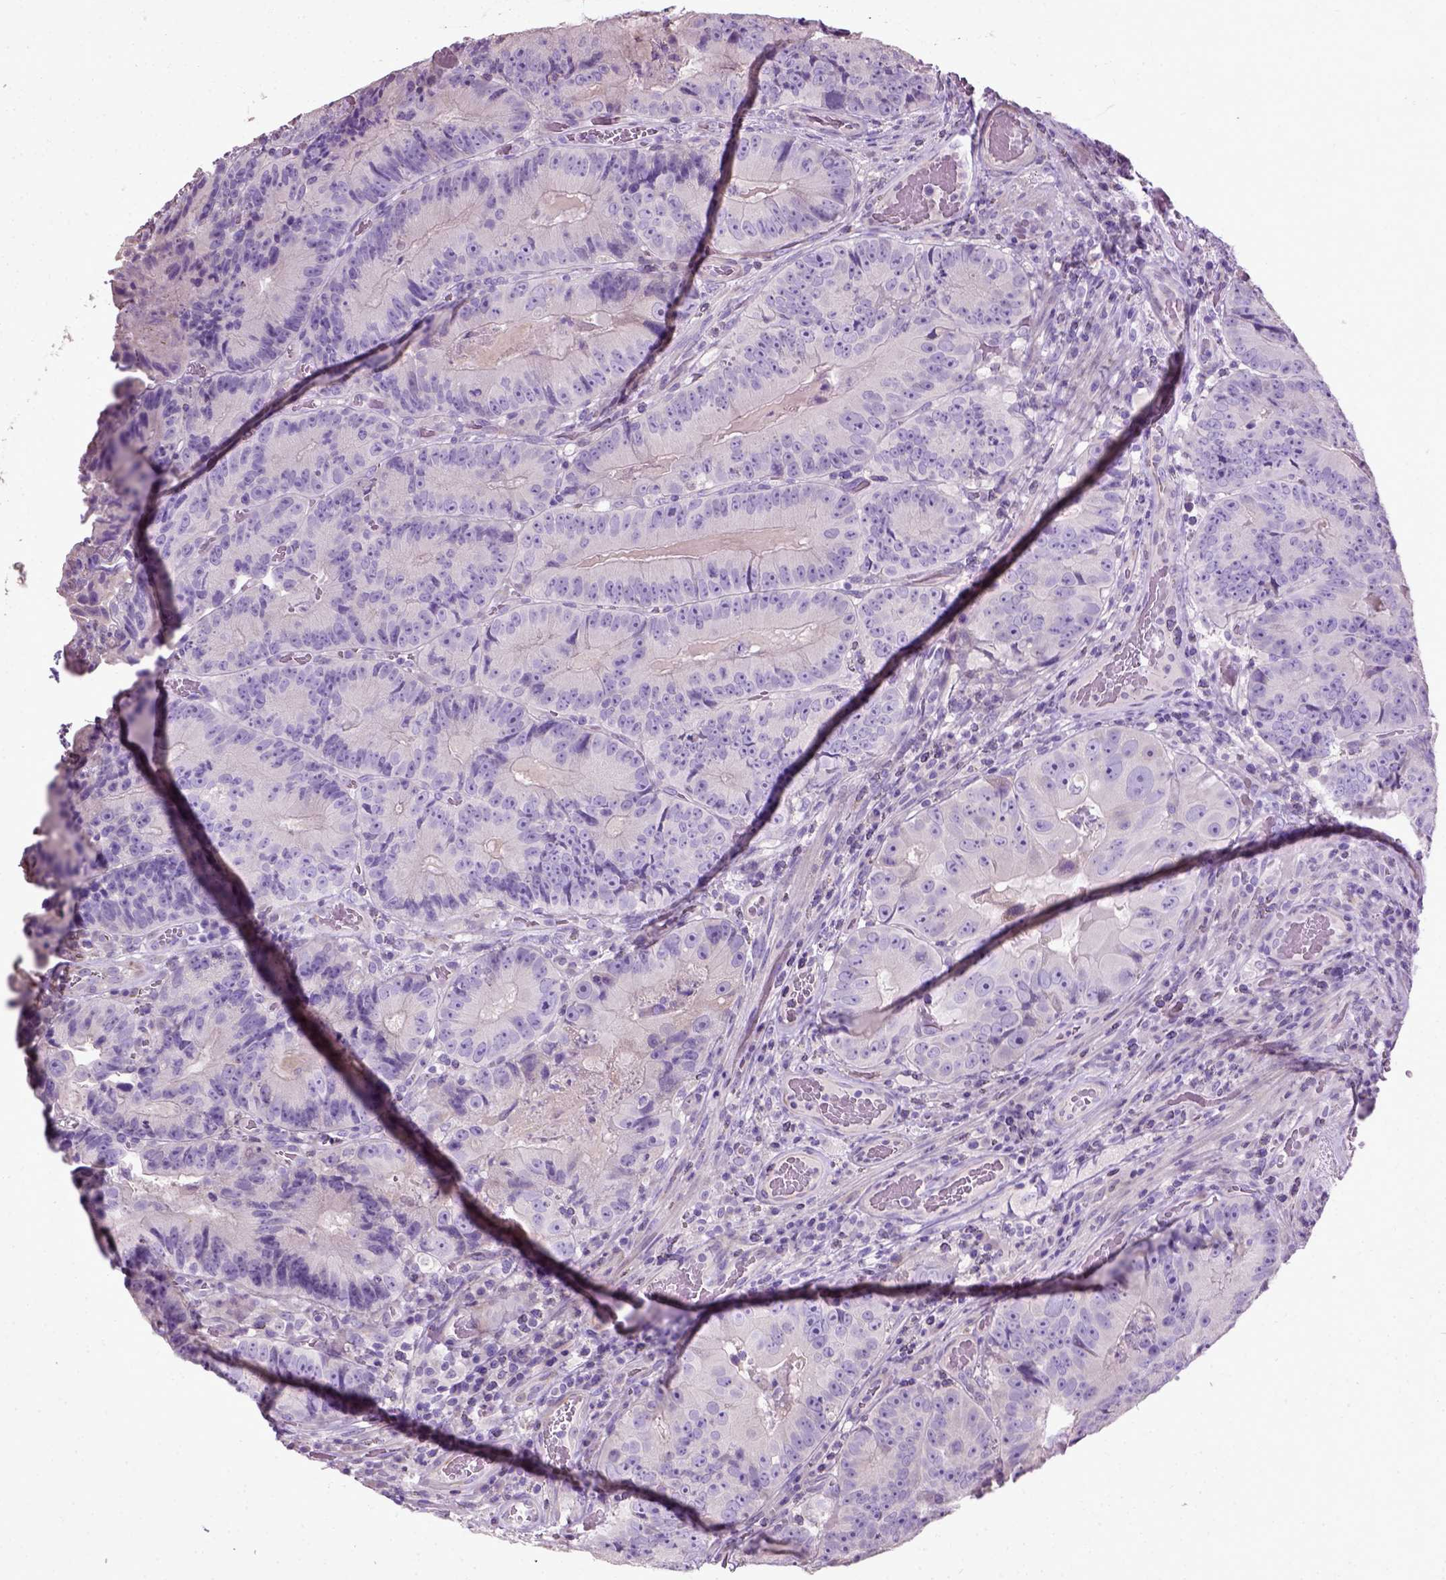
{"staining": {"intensity": "negative", "quantity": "none", "location": "none"}, "tissue": "colorectal cancer", "cell_type": "Tumor cells", "image_type": "cancer", "snomed": [{"axis": "morphology", "description": "Adenocarcinoma, NOS"}, {"axis": "topography", "description": "Colon"}], "caption": "Tumor cells are negative for protein expression in human colorectal cancer (adenocarcinoma).", "gene": "PKP3", "patient": {"sex": "female", "age": 86}}